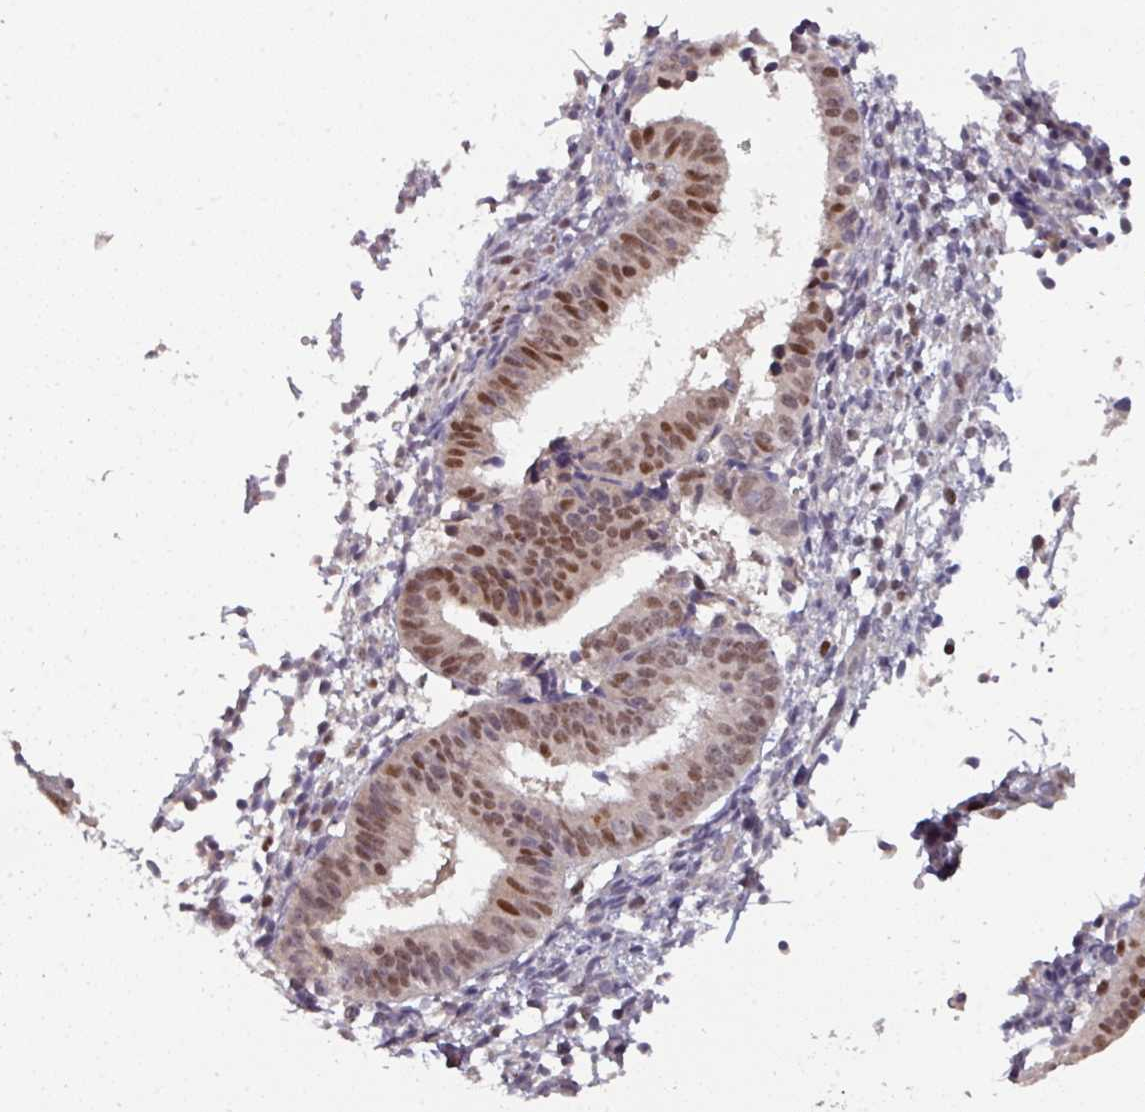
{"staining": {"intensity": "negative", "quantity": "none", "location": "none"}, "tissue": "endometrium", "cell_type": "Cells in endometrial stroma", "image_type": "normal", "snomed": [{"axis": "morphology", "description": "Normal tissue, NOS"}, {"axis": "topography", "description": "Endometrium"}], "caption": "DAB (3,3'-diaminobenzidine) immunohistochemical staining of unremarkable human endometrium exhibits no significant staining in cells in endometrial stroma.", "gene": "SWSAP1", "patient": {"sex": "female", "age": 49}}